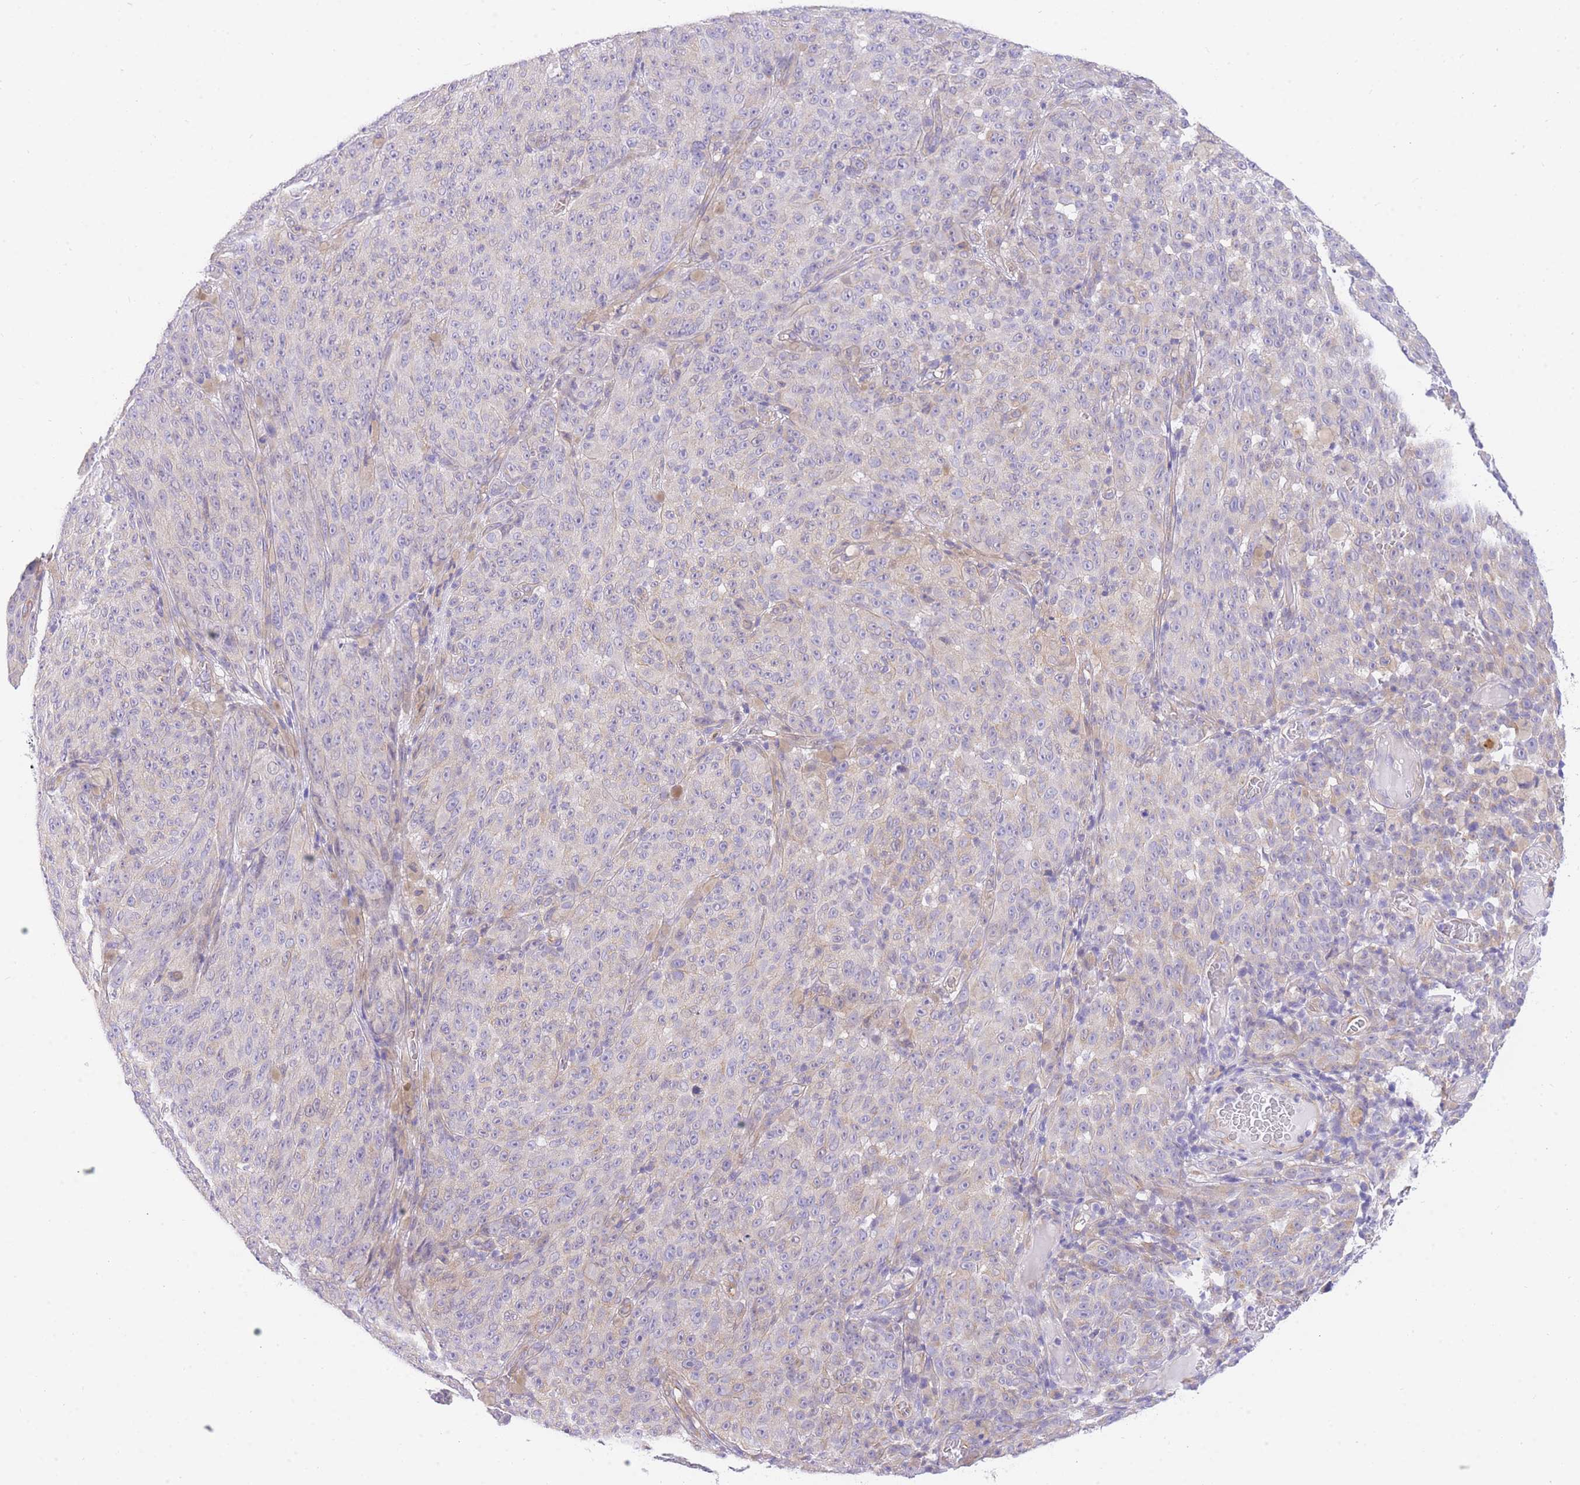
{"staining": {"intensity": "negative", "quantity": "none", "location": "none"}, "tissue": "melanoma", "cell_type": "Tumor cells", "image_type": "cancer", "snomed": [{"axis": "morphology", "description": "Malignant melanoma, NOS"}, {"axis": "topography", "description": "Skin"}], "caption": "Melanoma was stained to show a protein in brown. There is no significant staining in tumor cells.", "gene": "SRSF12", "patient": {"sex": "female", "age": 82}}